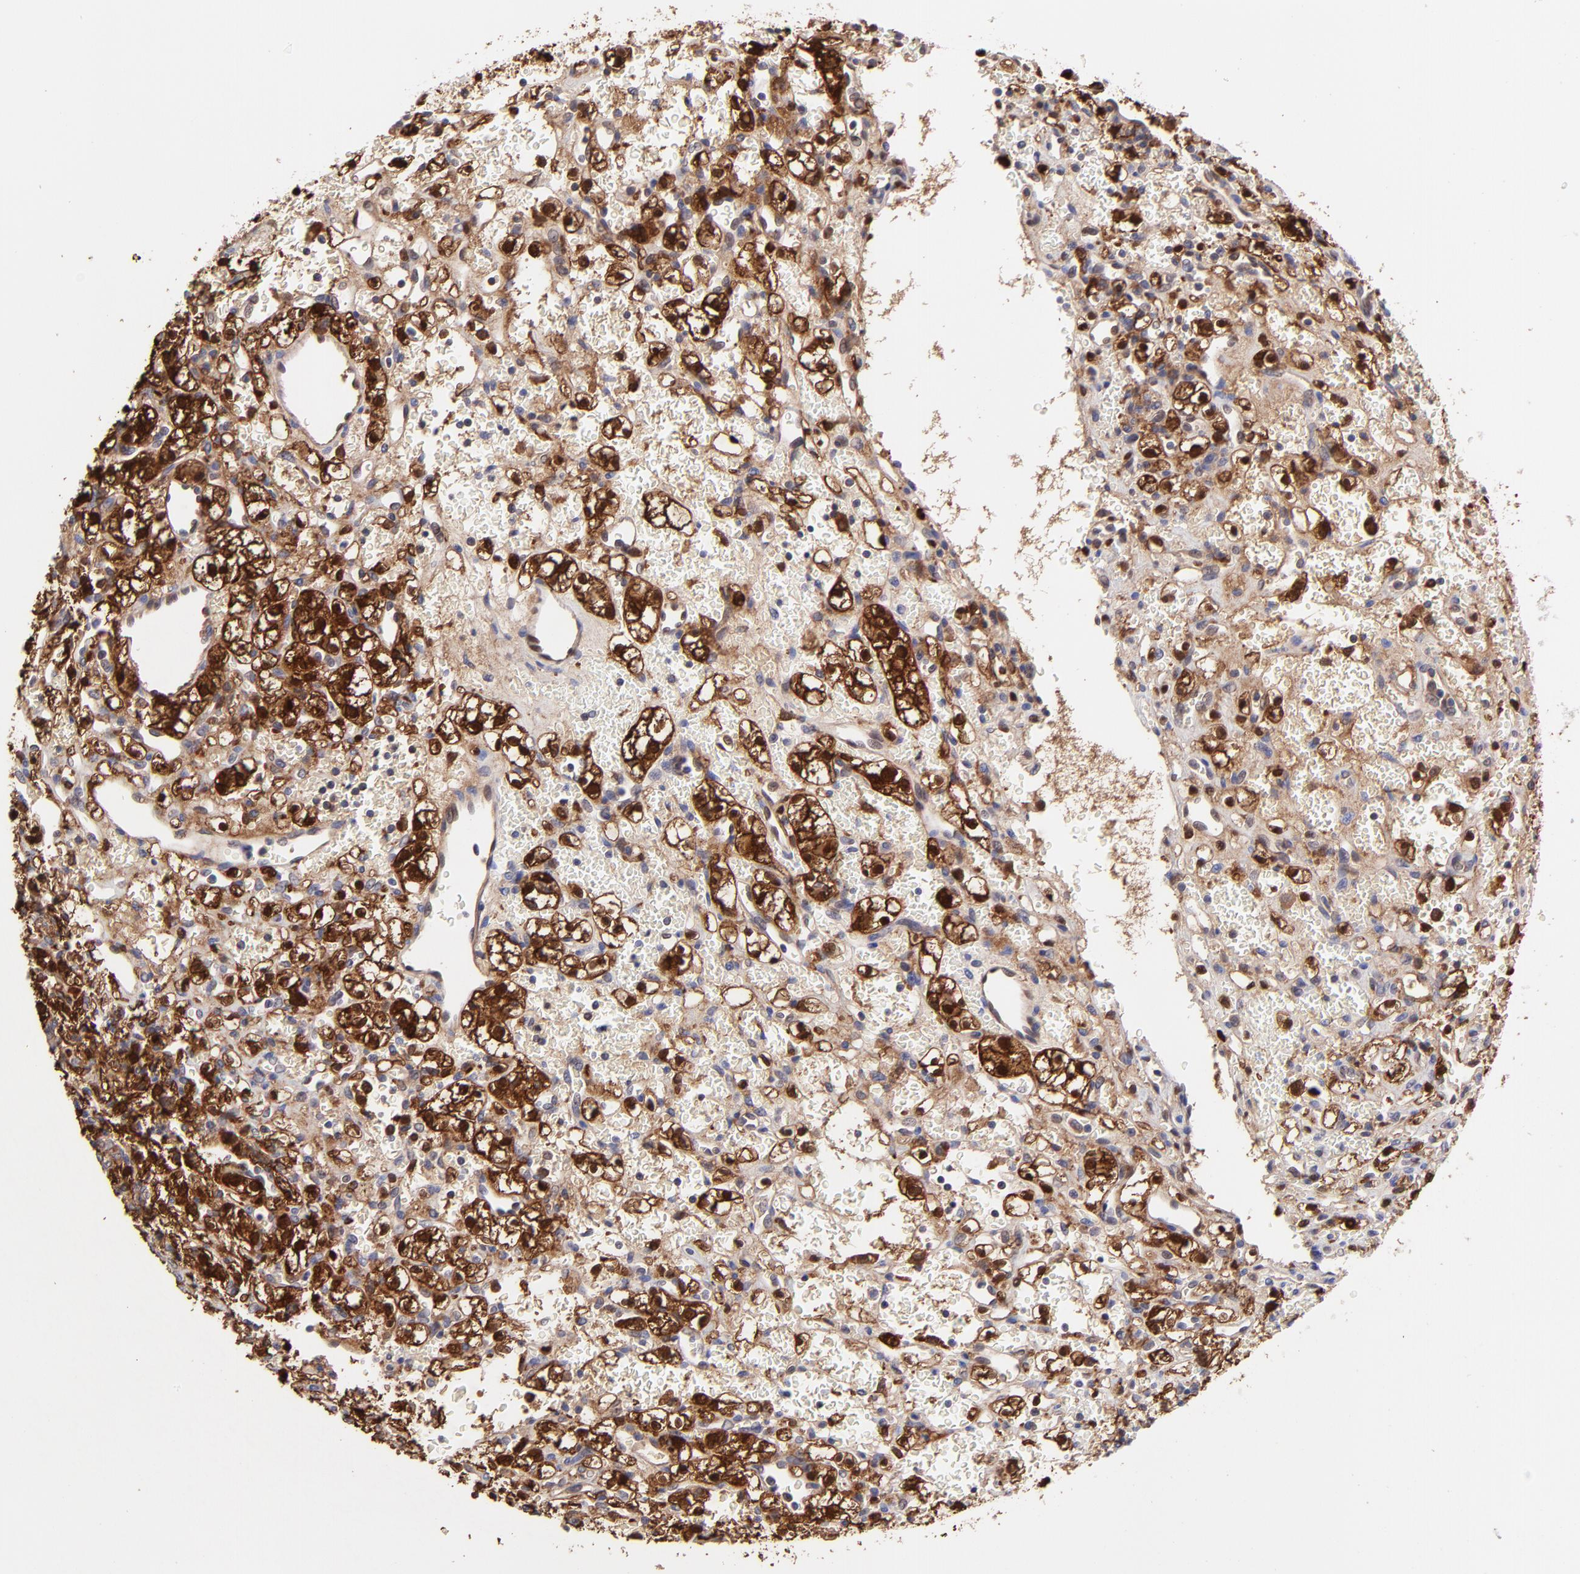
{"staining": {"intensity": "strong", "quantity": ">75%", "location": "cytoplasmic/membranous,nuclear"}, "tissue": "renal cancer", "cell_type": "Tumor cells", "image_type": "cancer", "snomed": [{"axis": "morphology", "description": "Adenocarcinoma, NOS"}, {"axis": "topography", "description": "Kidney"}], "caption": "Brown immunohistochemical staining in human renal cancer demonstrates strong cytoplasmic/membranous and nuclear staining in approximately >75% of tumor cells.", "gene": "HYAL1", "patient": {"sex": "female", "age": 62}}